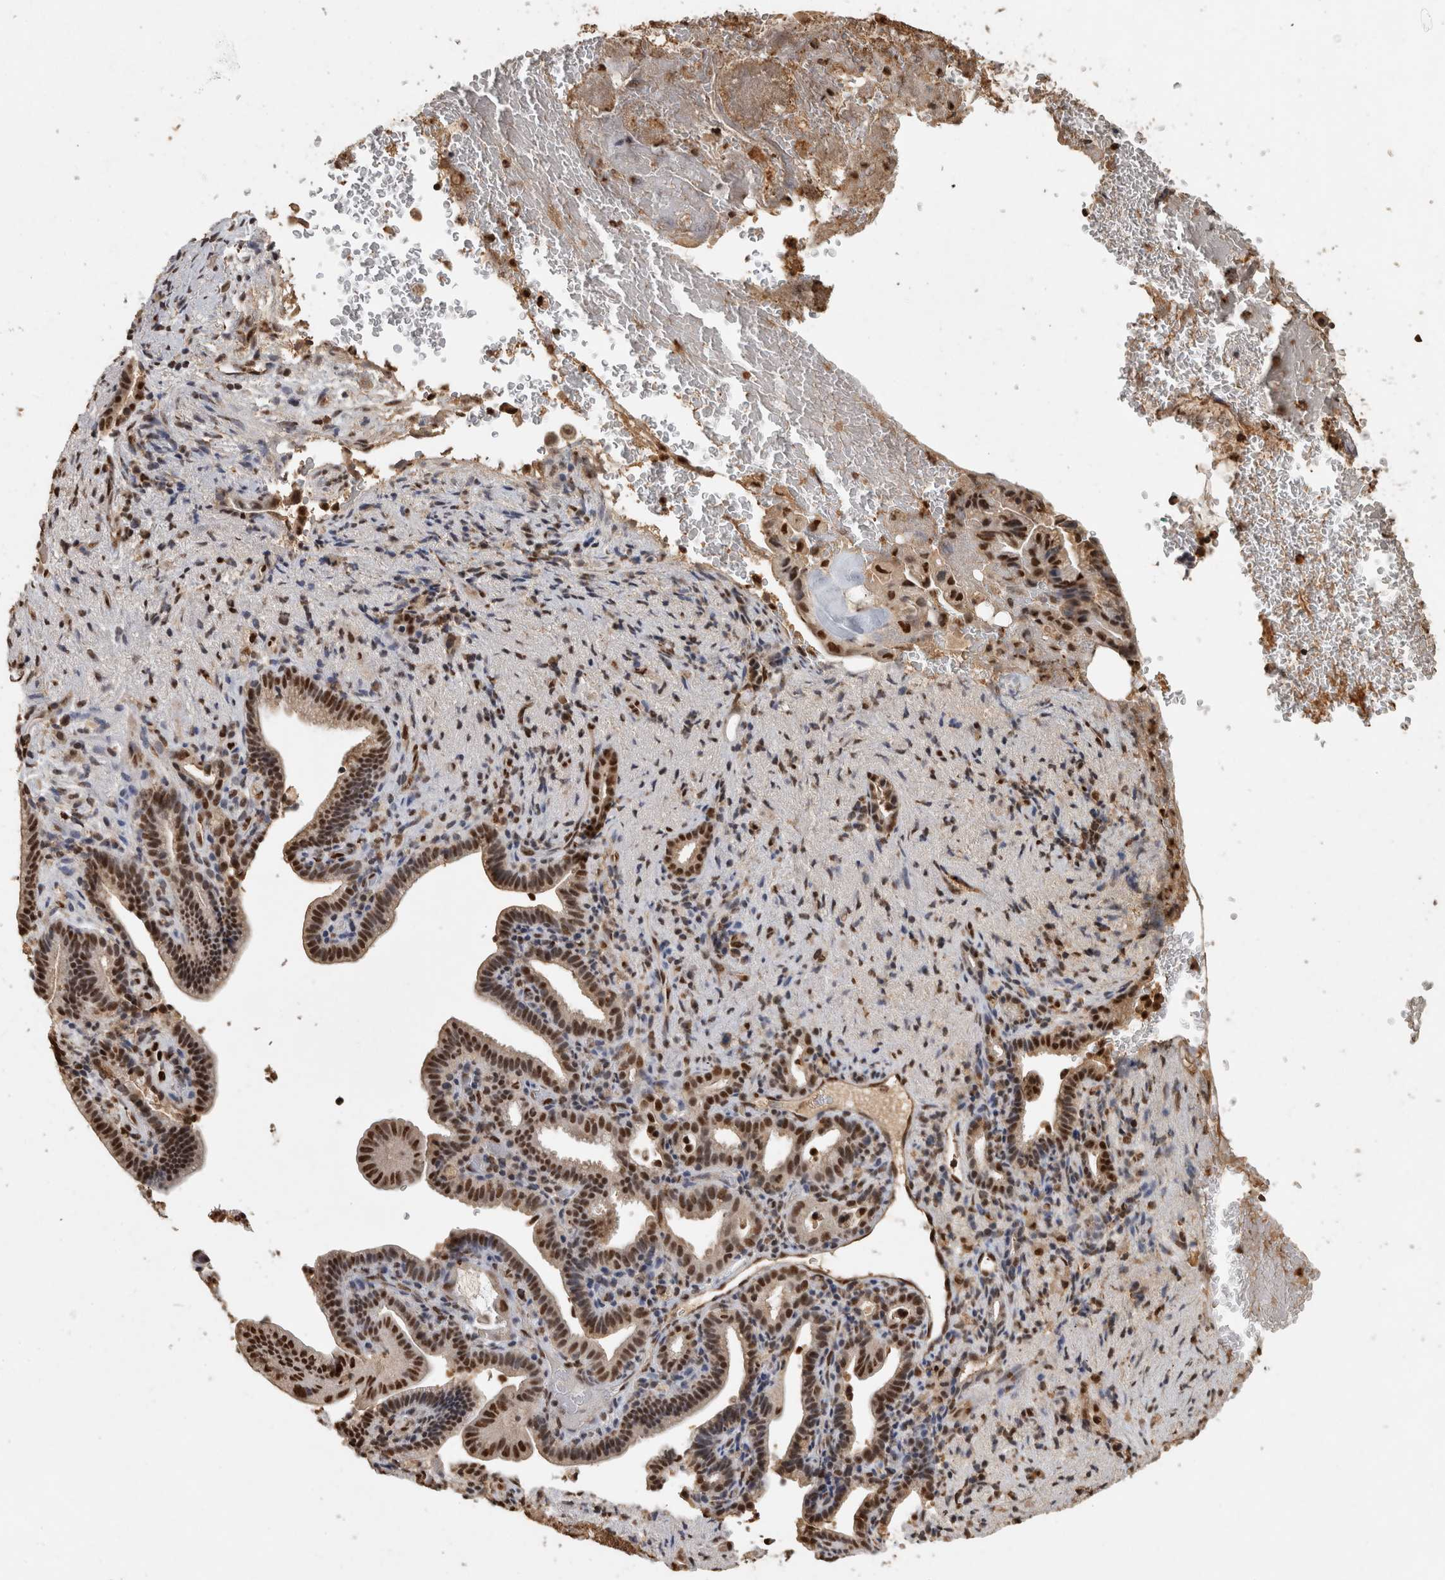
{"staining": {"intensity": "strong", "quantity": ">75%", "location": "nuclear"}, "tissue": "liver cancer", "cell_type": "Tumor cells", "image_type": "cancer", "snomed": [{"axis": "morphology", "description": "Cholangiocarcinoma"}, {"axis": "topography", "description": "Liver"}], "caption": "Brown immunohistochemical staining in human liver cancer displays strong nuclear positivity in approximately >75% of tumor cells. Using DAB (brown) and hematoxylin (blue) stains, captured at high magnification using brightfield microscopy.", "gene": "RAD50", "patient": {"sex": "female", "age": 68}}